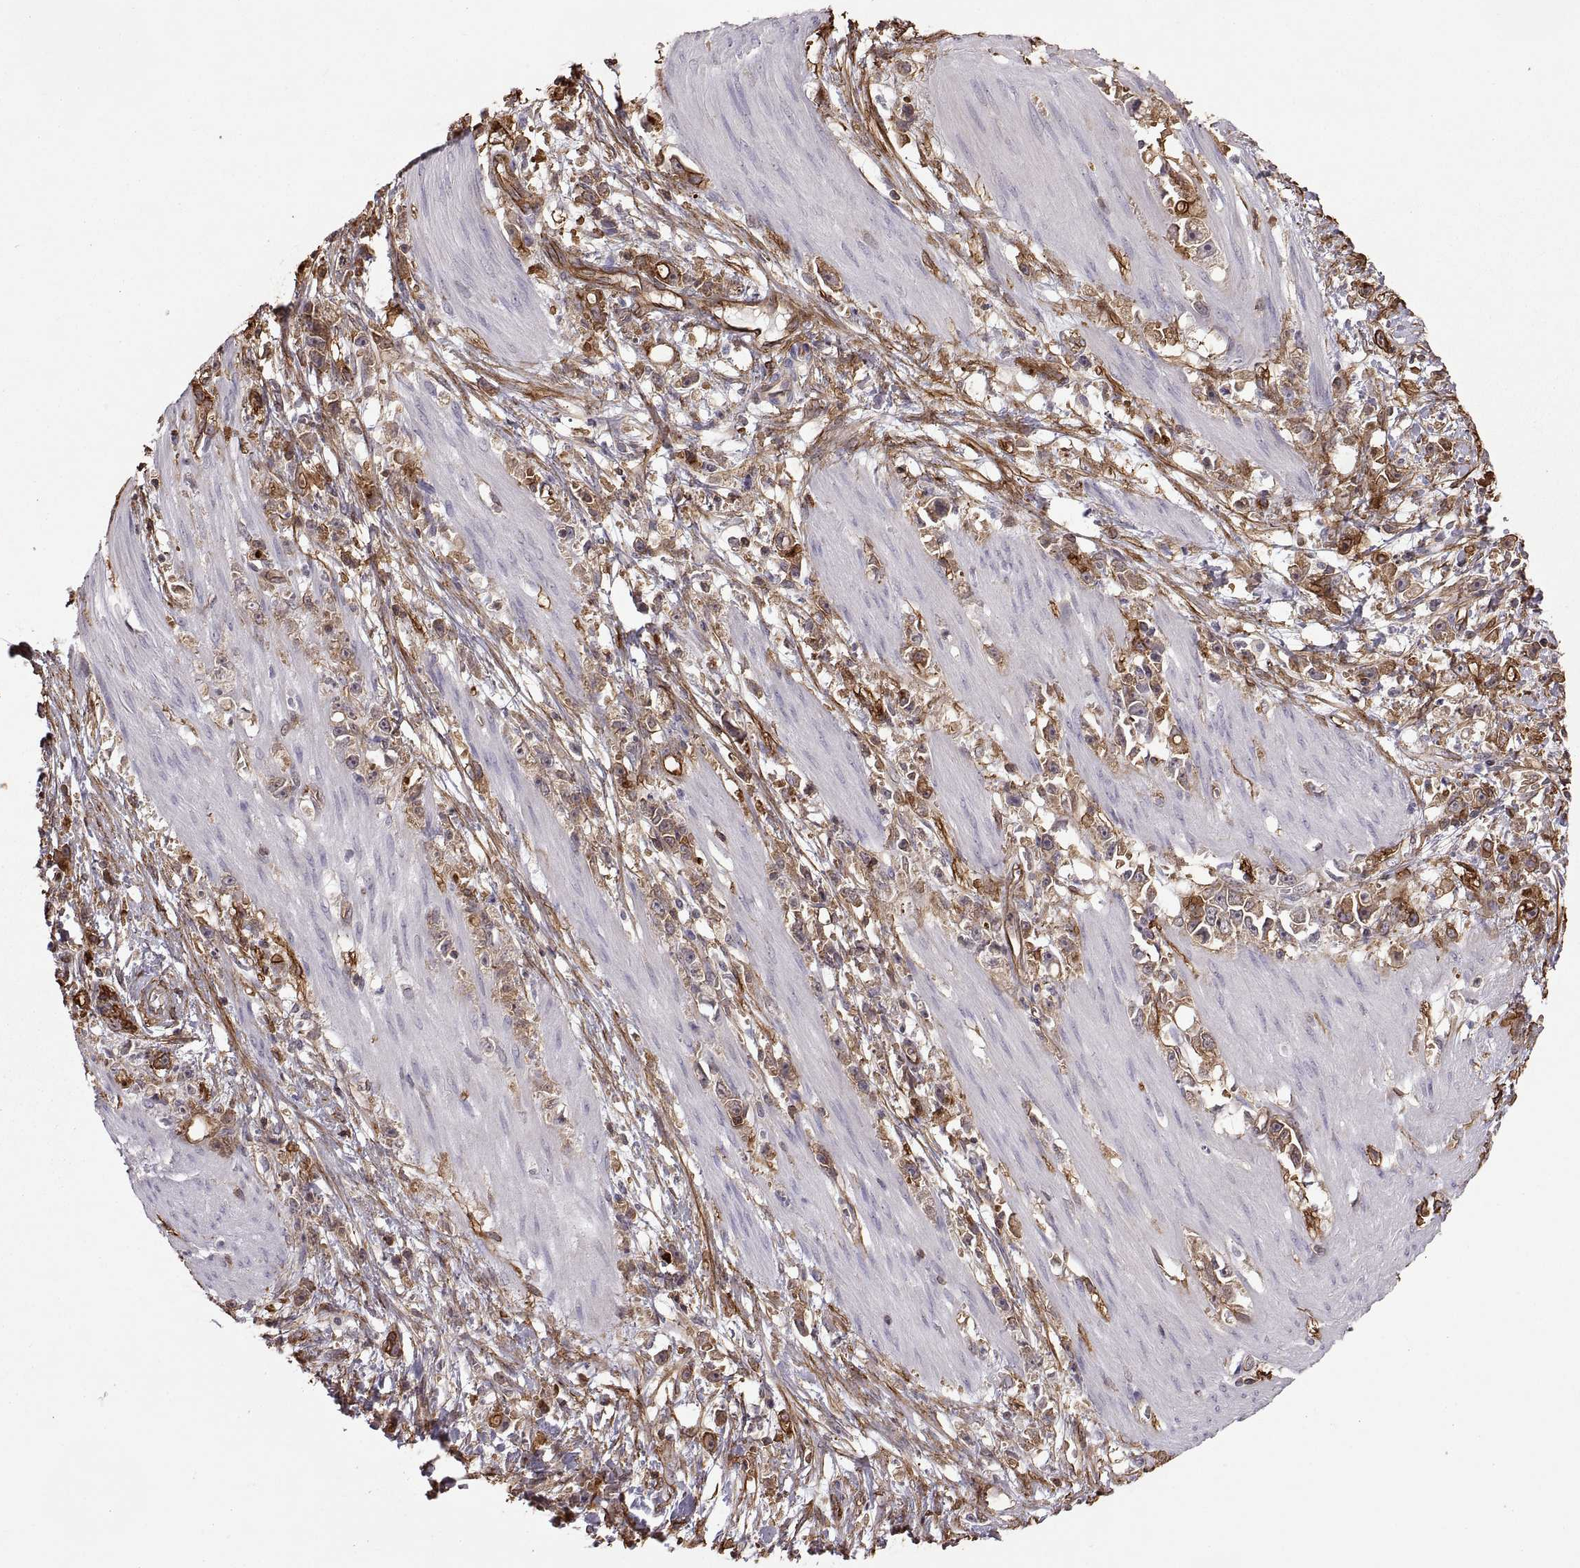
{"staining": {"intensity": "moderate", "quantity": "25%-75%", "location": "cytoplasmic/membranous"}, "tissue": "stomach cancer", "cell_type": "Tumor cells", "image_type": "cancer", "snomed": [{"axis": "morphology", "description": "Adenocarcinoma, NOS"}, {"axis": "topography", "description": "Stomach"}], "caption": "Brown immunohistochemical staining in human stomach adenocarcinoma displays moderate cytoplasmic/membranous expression in approximately 25%-75% of tumor cells.", "gene": "S100A10", "patient": {"sex": "female", "age": 59}}